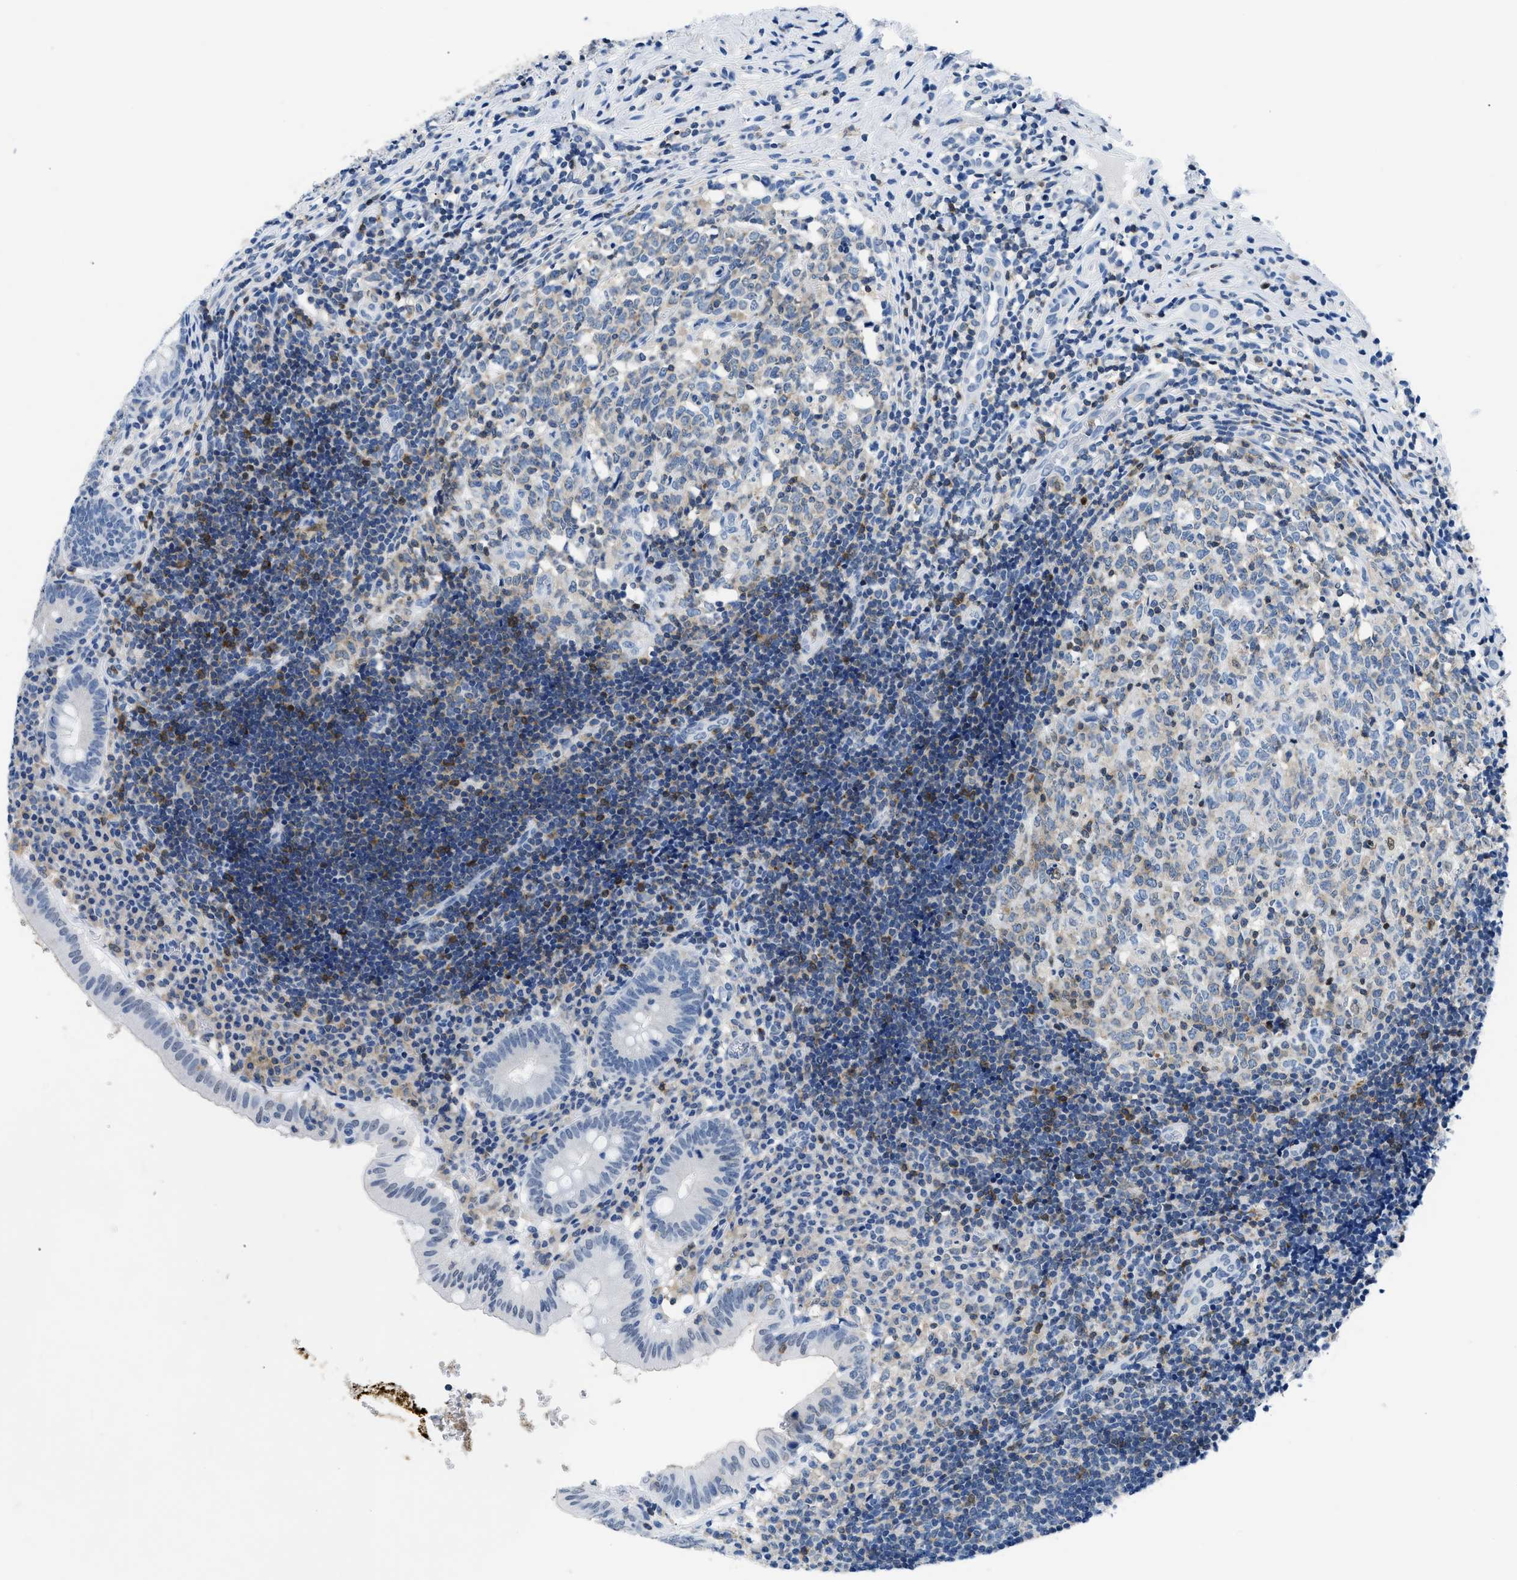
{"staining": {"intensity": "negative", "quantity": "none", "location": "none"}, "tissue": "appendix", "cell_type": "Glandular cells", "image_type": "normal", "snomed": [{"axis": "morphology", "description": "Normal tissue, NOS"}, {"axis": "topography", "description": "Appendix"}], "caption": "High magnification brightfield microscopy of unremarkable appendix stained with DAB (brown) and counterstained with hematoxylin (blue): glandular cells show no significant expression.", "gene": "NFATC2", "patient": {"sex": "male", "age": 8}}